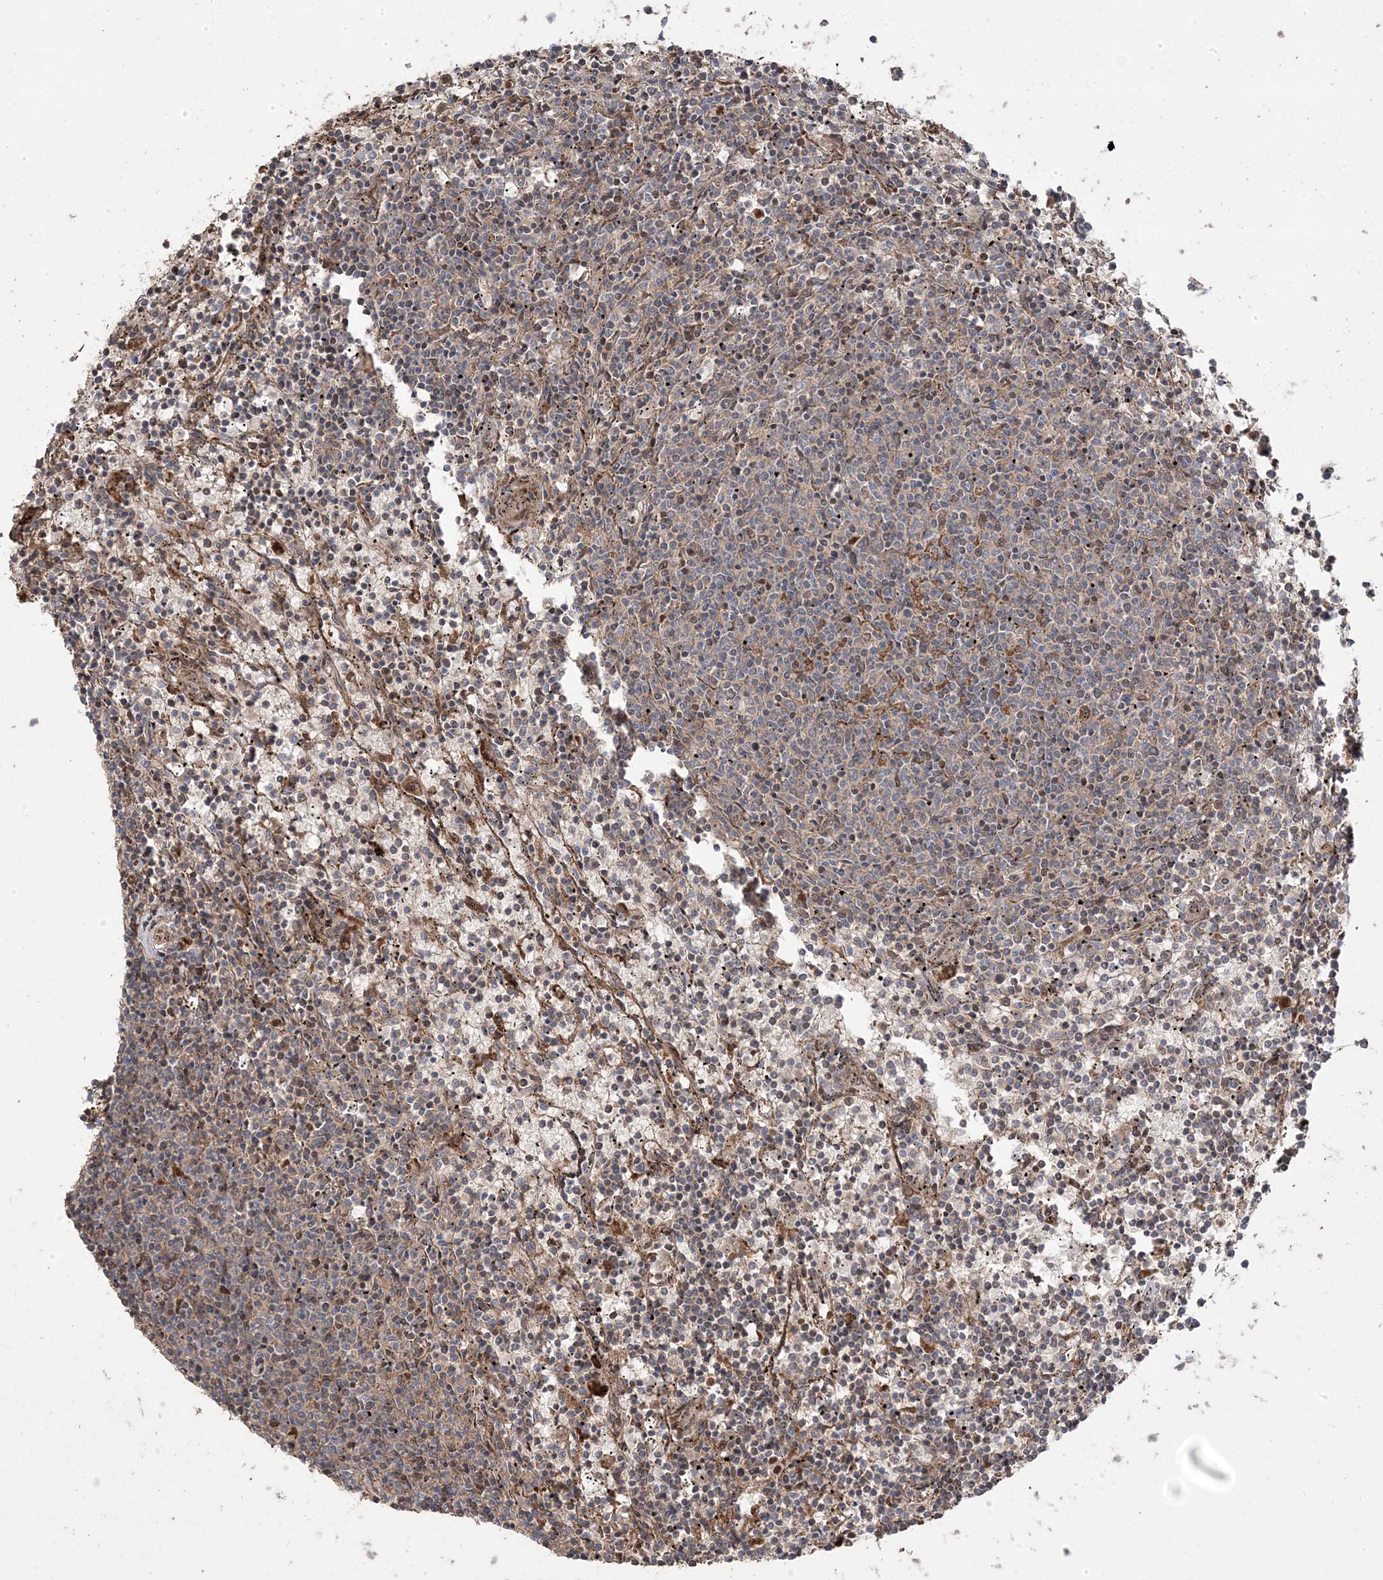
{"staining": {"intensity": "negative", "quantity": "none", "location": "none"}, "tissue": "lymphoma", "cell_type": "Tumor cells", "image_type": "cancer", "snomed": [{"axis": "morphology", "description": "Malignant lymphoma, non-Hodgkin's type, Low grade"}, {"axis": "topography", "description": "Spleen"}], "caption": "This micrograph is of lymphoma stained with immunohistochemistry to label a protein in brown with the nuclei are counter-stained blue. There is no positivity in tumor cells.", "gene": "PPOX", "patient": {"sex": "female", "age": 50}}